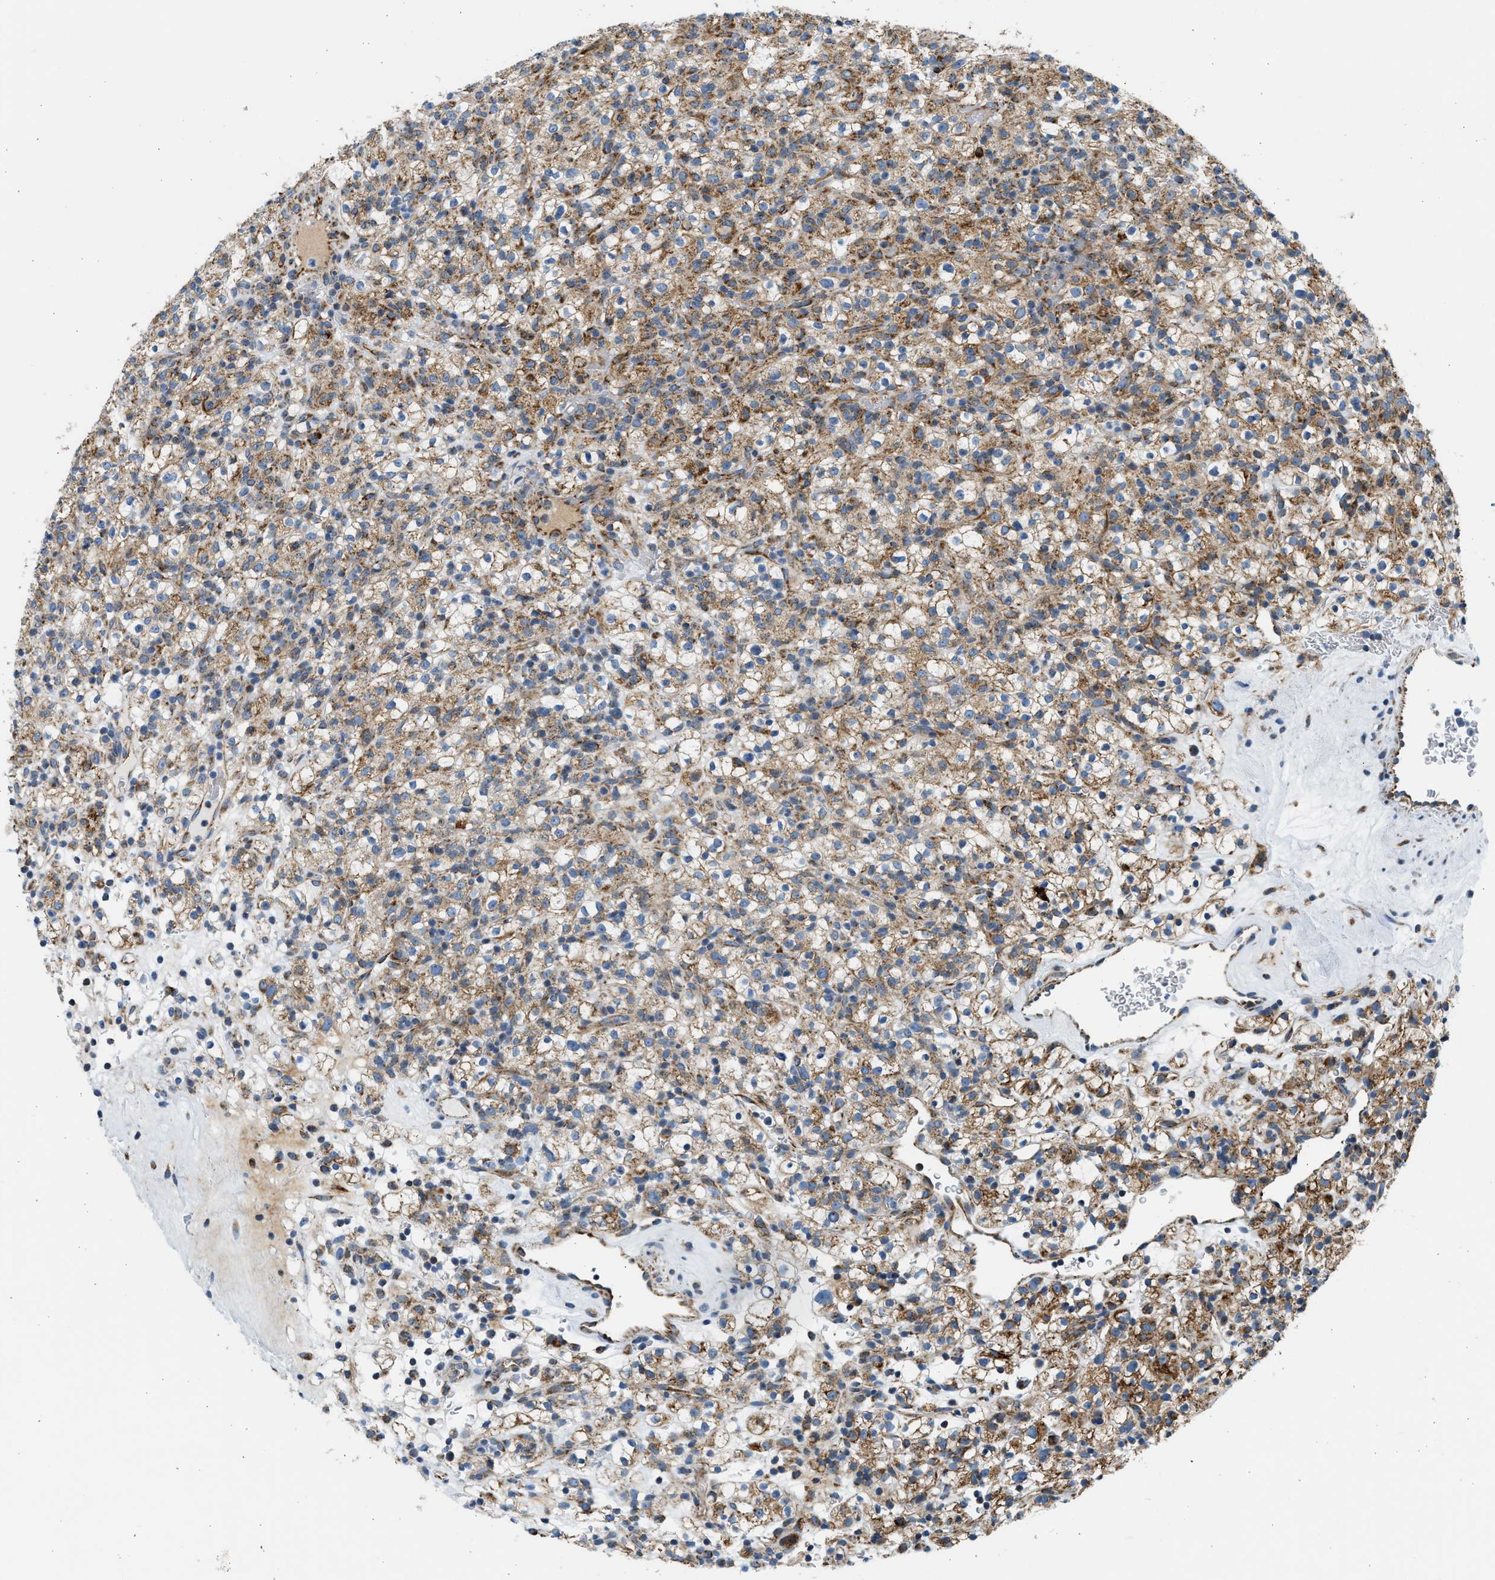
{"staining": {"intensity": "moderate", "quantity": ">75%", "location": "cytoplasmic/membranous"}, "tissue": "renal cancer", "cell_type": "Tumor cells", "image_type": "cancer", "snomed": [{"axis": "morphology", "description": "Normal tissue, NOS"}, {"axis": "morphology", "description": "Adenocarcinoma, NOS"}, {"axis": "topography", "description": "Kidney"}], "caption": "Adenocarcinoma (renal) stained for a protein (brown) exhibits moderate cytoplasmic/membranous positive staining in about >75% of tumor cells.", "gene": "KCNMB3", "patient": {"sex": "female", "age": 72}}